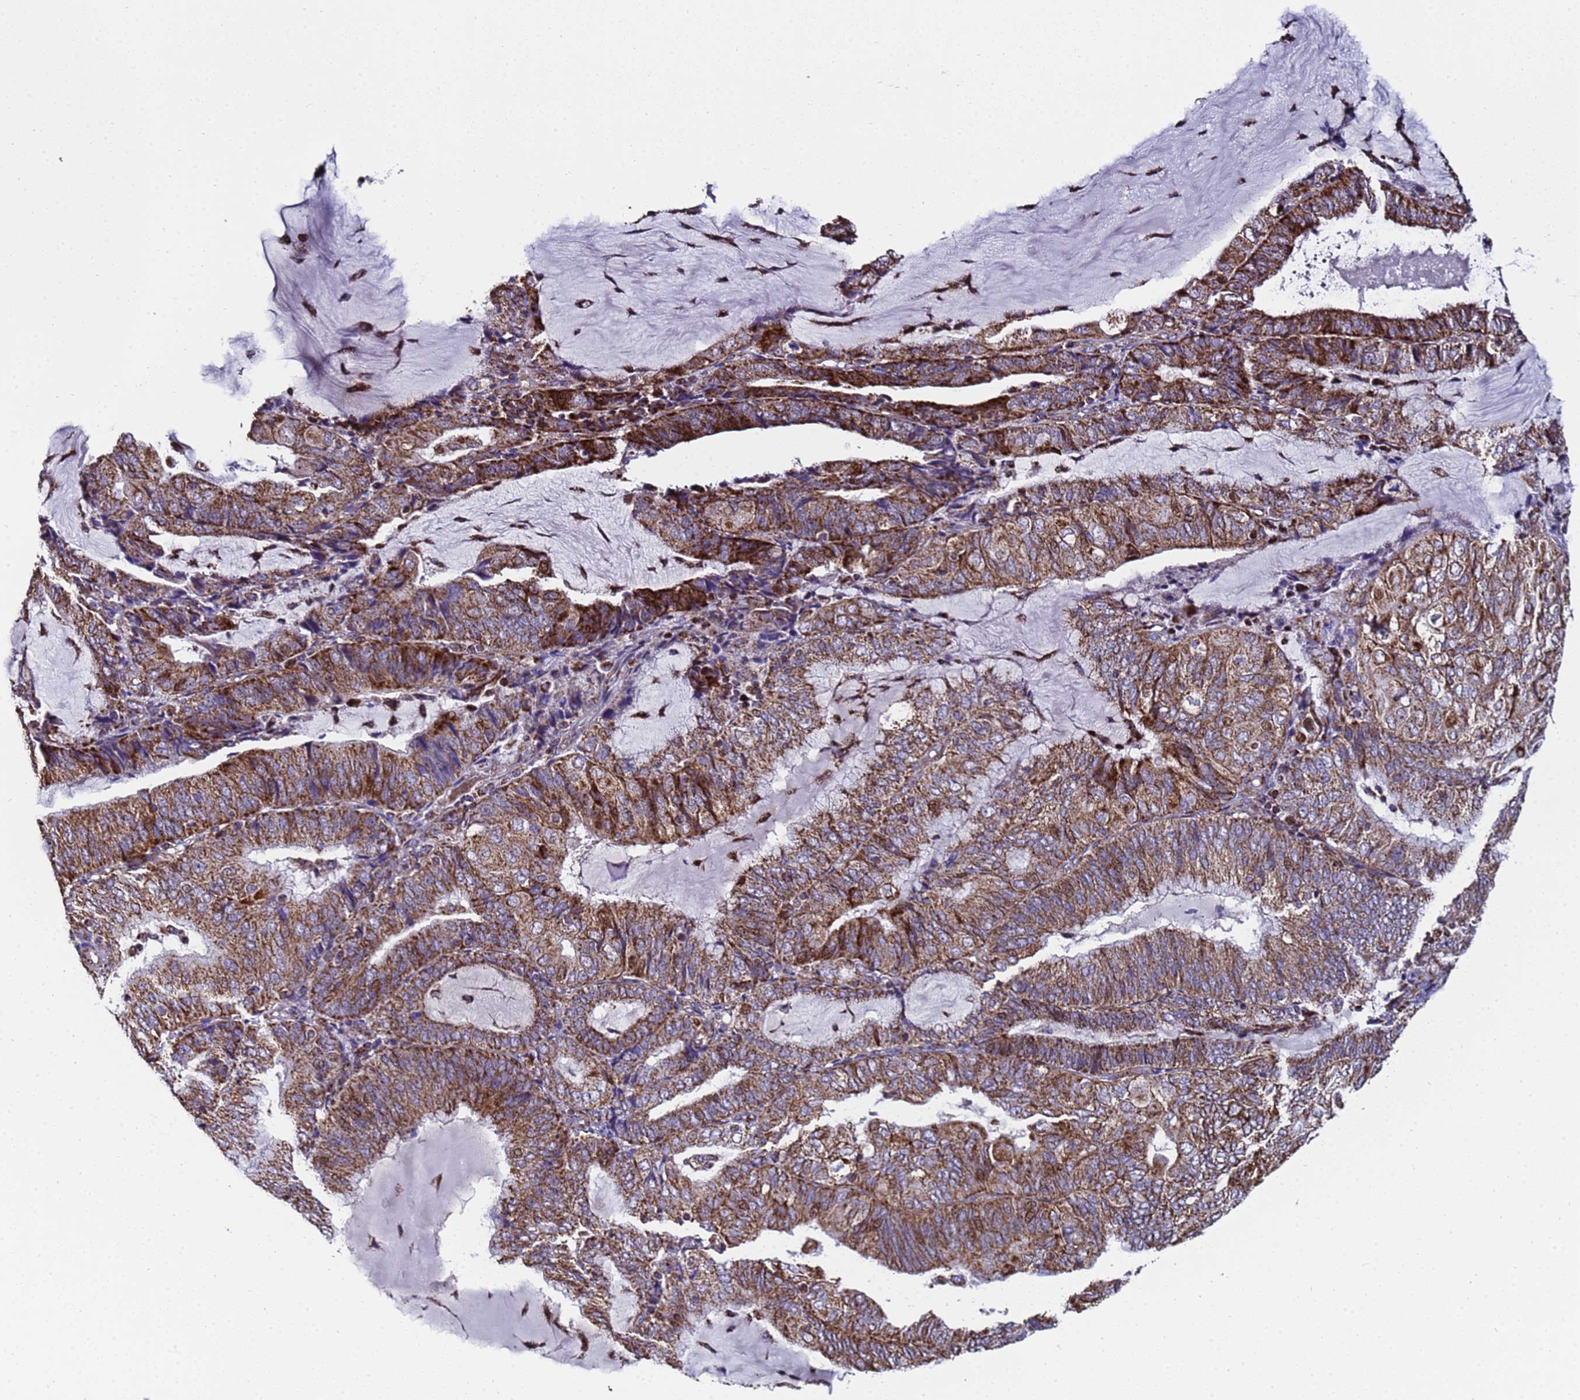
{"staining": {"intensity": "strong", "quantity": ">75%", "location": "cytoplasmic/membranous"}, "tissue": "endometrial cancer", "cell_type": "Tumor cells", "image_type": "cancer", "snomed": [{"axis": "morphology", "description": "Adenocarcinoma, NOS"}, {"axis": "topography", "description": "Endometrium"}], "caption": "Endometrial cancer (adenocarcinoma) stained for a protein demonstrates strong cytoplasmic/membranous positivity in tumor cells. Nuclei are stained in blue.", "gene": "MRPS12", "patient": {"sex": "female", "age": 81}}